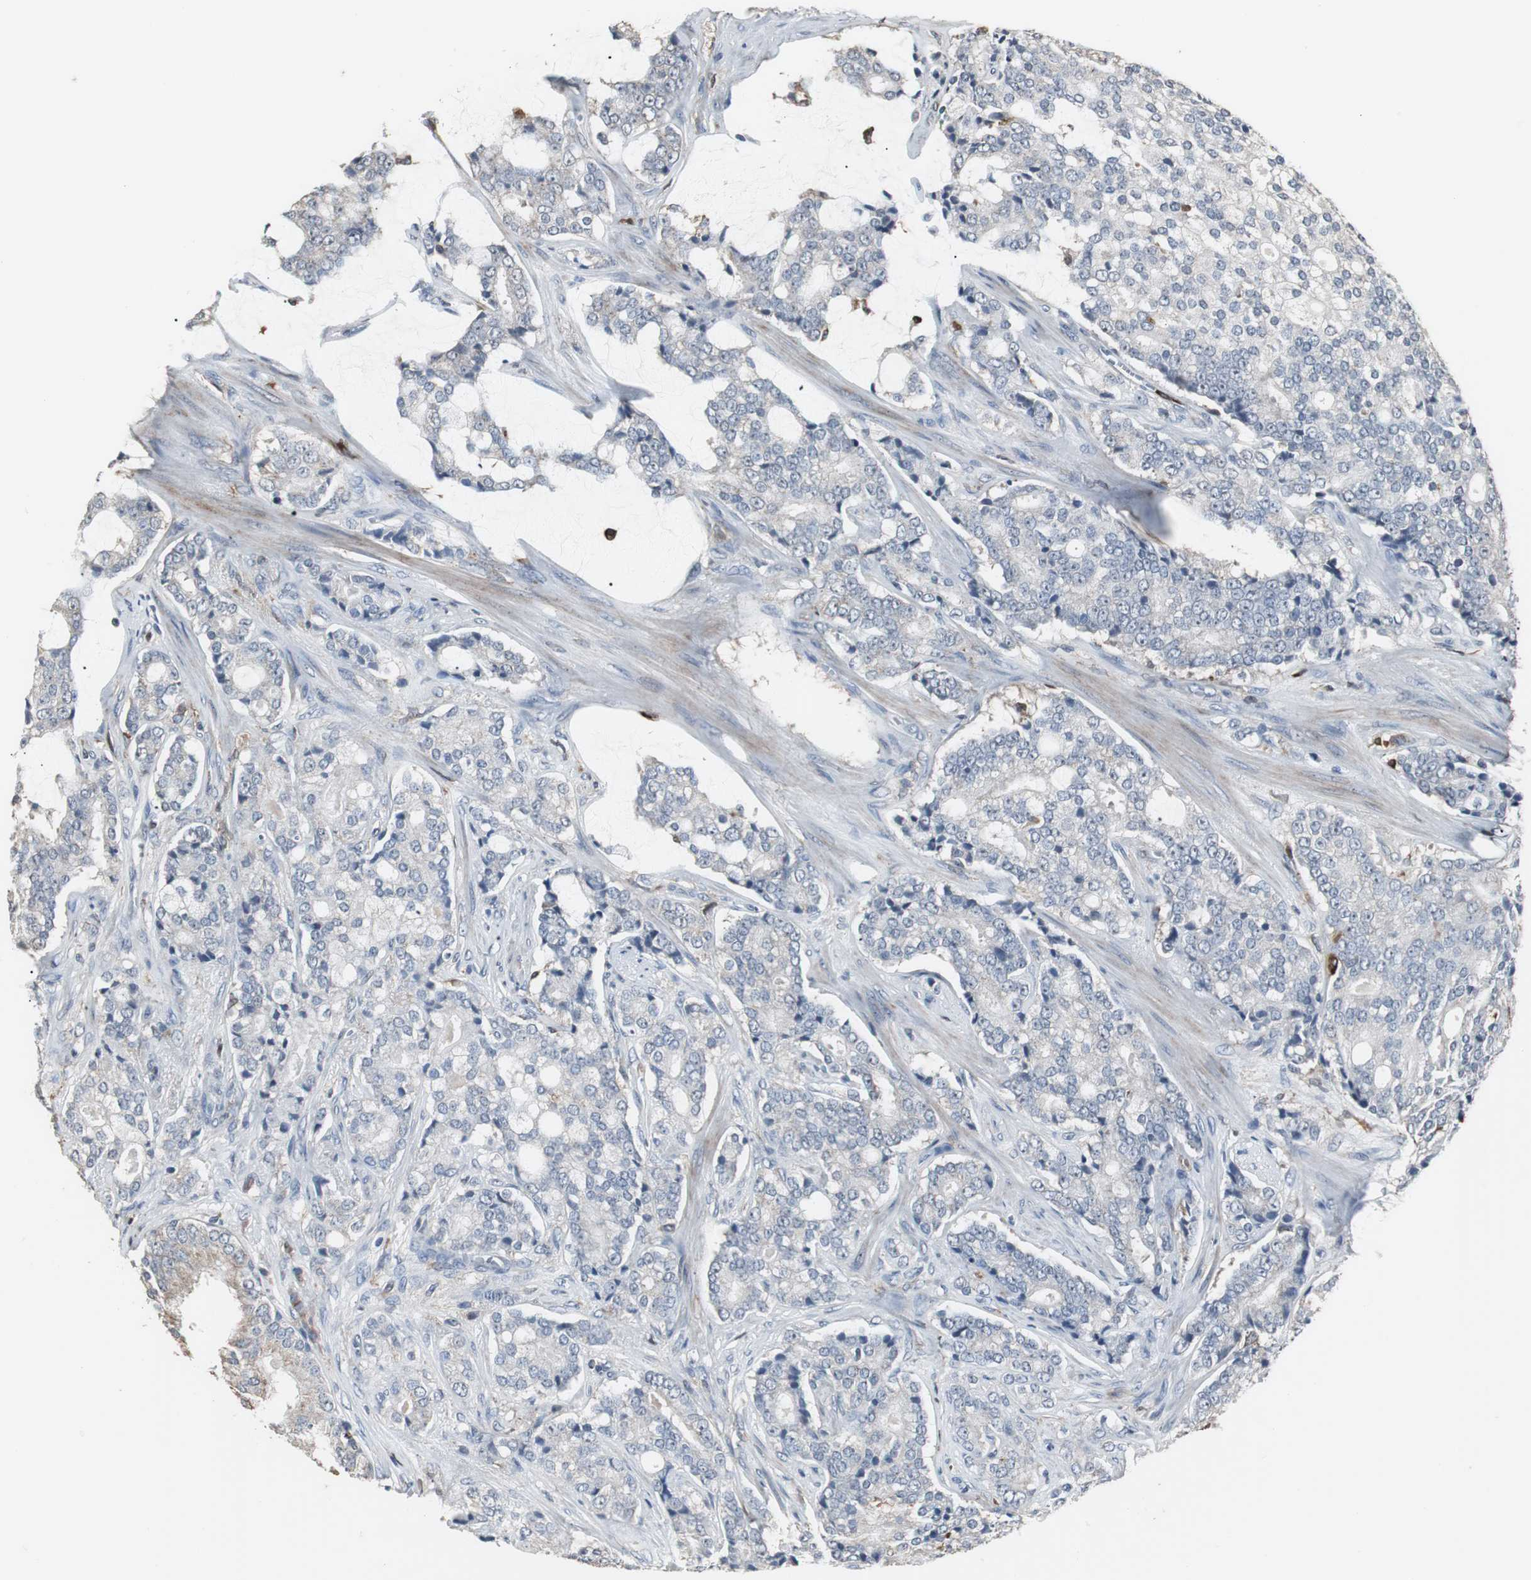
{"staining": {"intensity": "weak", "quantity": "<25%", "location": "cytoplasmic/membranous"}, "tissue": "prostate cancer", "cell_type": "Tumor cells", "image_type": "cancer", "snomed": [{"axis": "morphology", "description": "Adenocarcinoma, Low grade"}, {"axis": "topography", "description": "Prostate"}], "caption": "The immunohistochemistry (IHC) image has no significant positivity in tumor cells of prostate cancer (adenocarcinoma (low-grade)) tissue. (Stains: DAB IHC with hematoxylin counter stain, Microscopy: brightfield microscopy at high magnification).", "gene": "NCF2", "patient": {"sex": "male", "age": 58}}